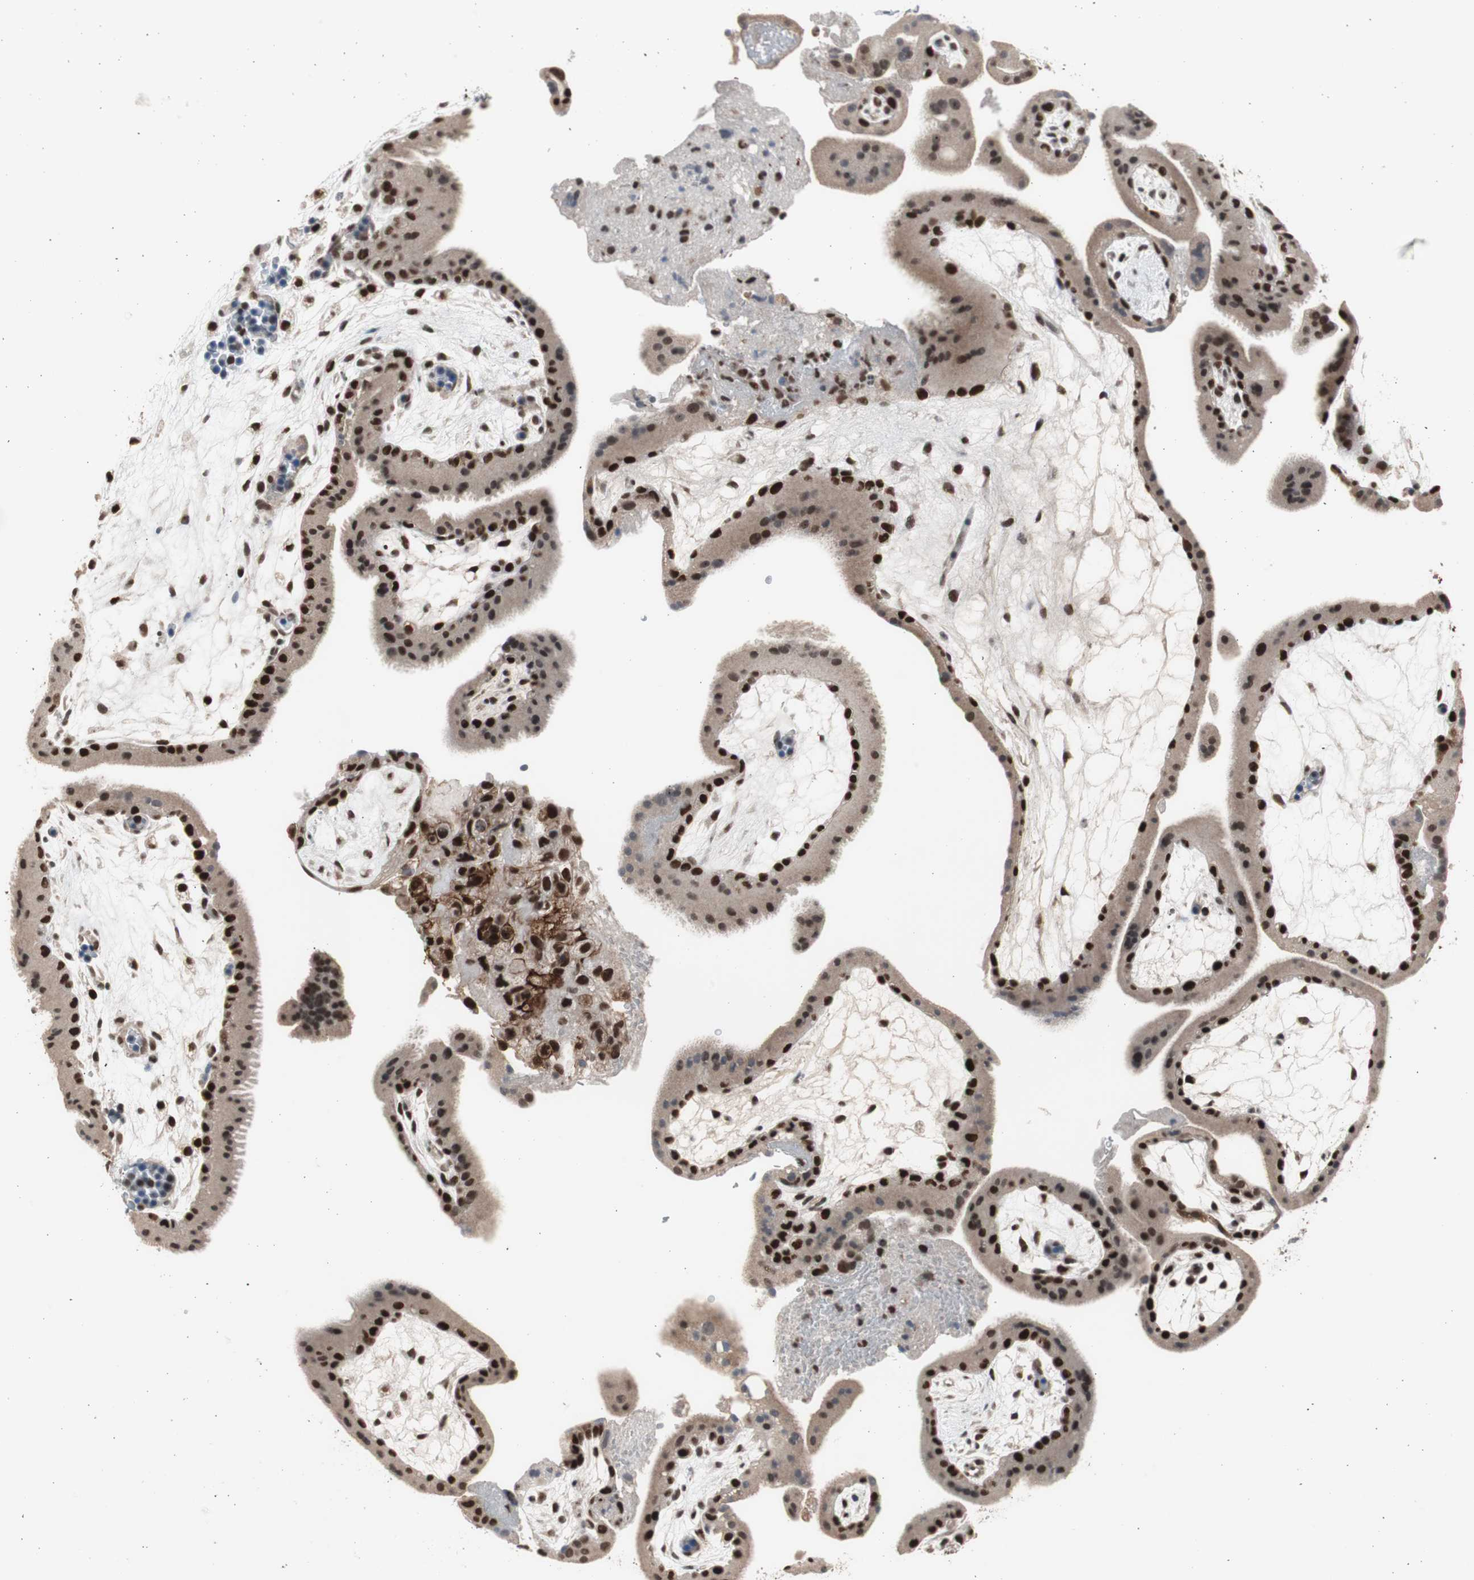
{"staining": {"intensity": "strong", "quantity": ">75%", "location": "cytoplasmic/membranous,nuclear"}, "tissue": "placenta", "cell_type": "Decidual cells", "image_type": "normal", "snomed": [{"axis": "morphology", "description": "Normal tissue, NOS"}, {"axis": "topography", "description": "Placenta"}], "caption": "Immunohistochemical staining of unremarkable placenta reveals strong cytoplasmic/membranous,nuclear protein staining in about >75% of decidual cells. (IHC, brightfield microscopy, high magnification).", "gene": "RPA1", "patient": {"sex": "female", "age": 19}}